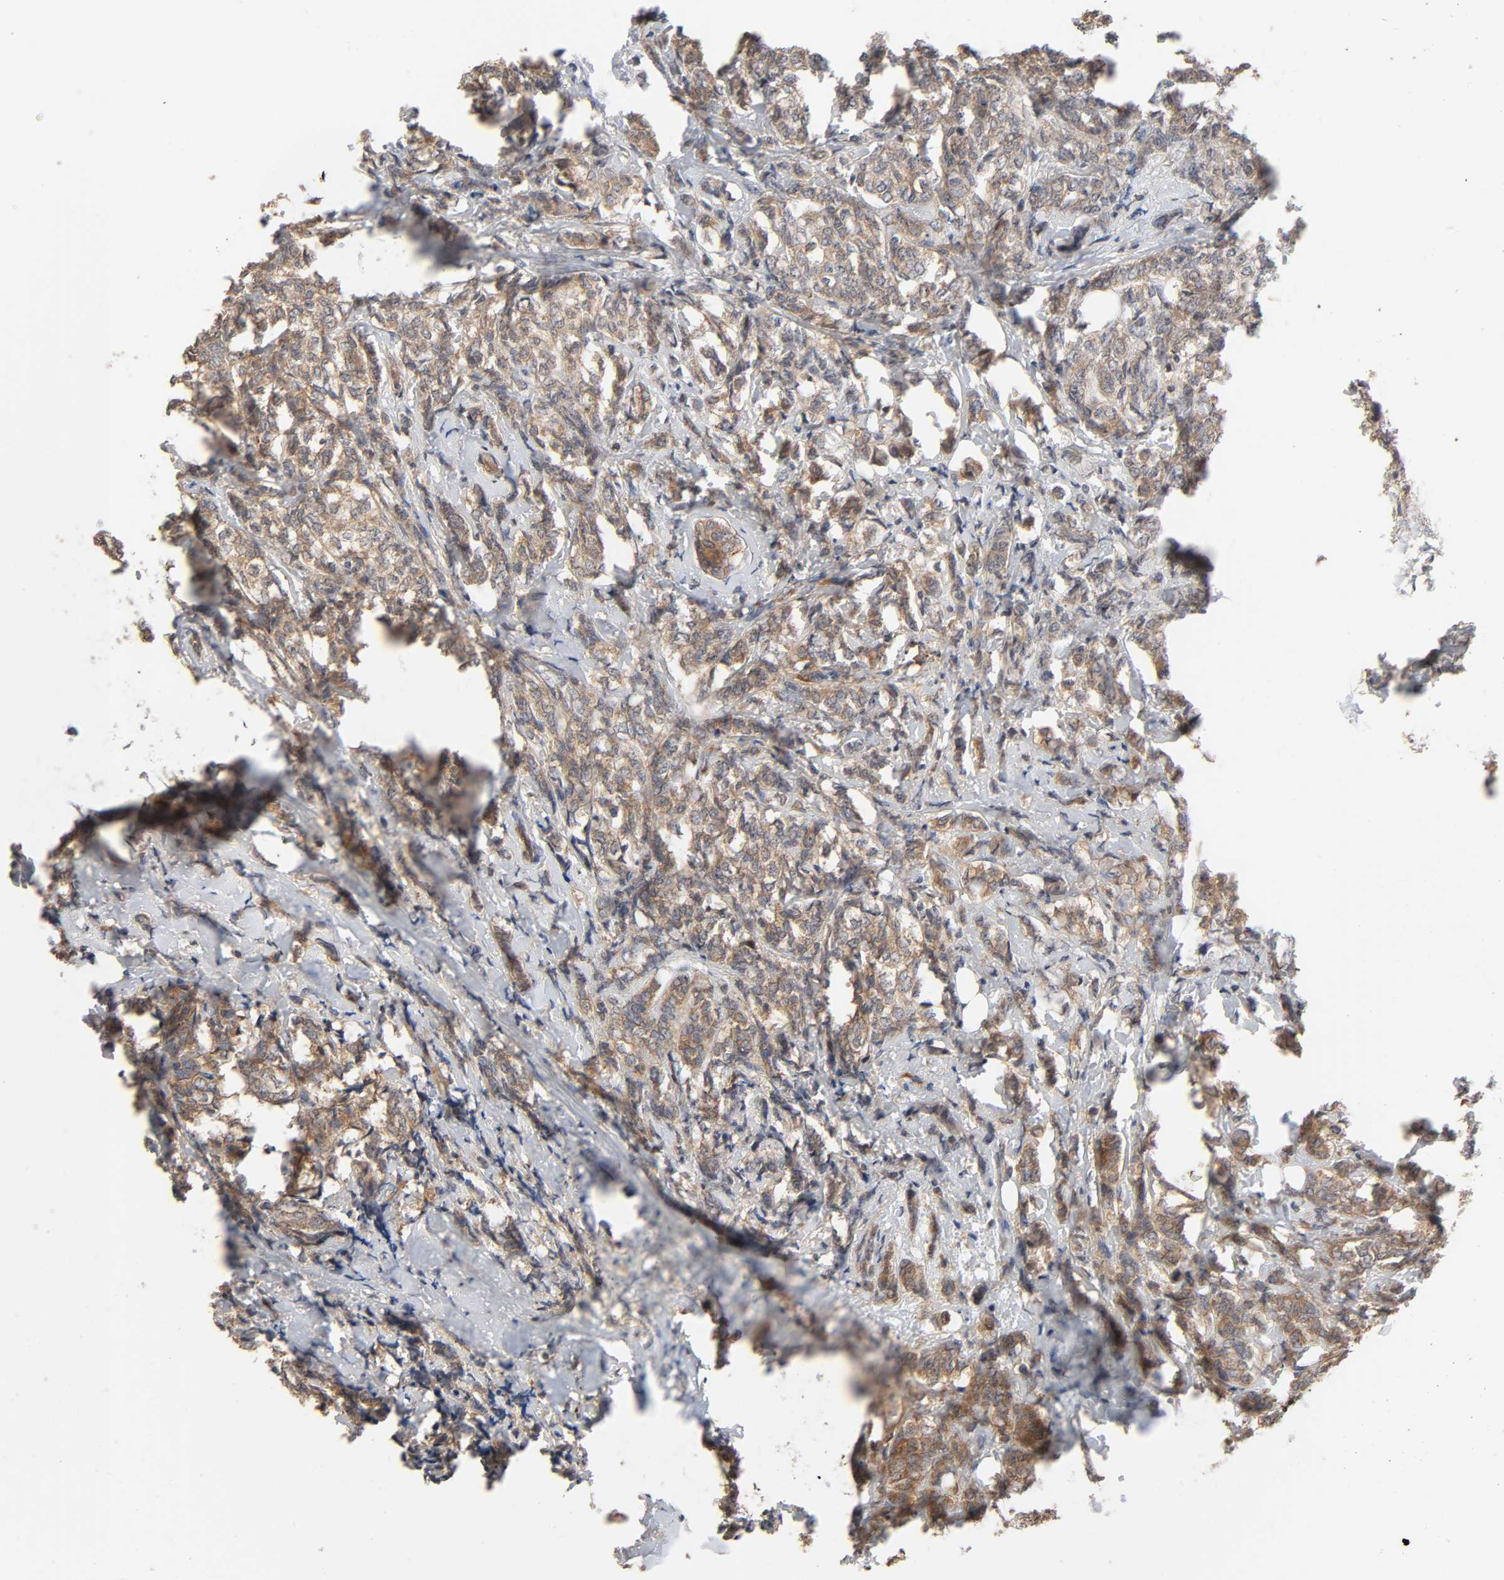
{"staining": {"intensity": "moderate", "quantity": ">75%", "location": "cytoplasmic/membranous"}, "tissue": "breast cancer", "cell_type": "Tumor cells", "image_type": "cancer", "snomed": [{"axis": "morphology", "description": "Lobular carcinoma"}, {"axis": "topography", "description": "Breast"}], "caption": "Tumor cells exhibit moderate cytoplasmic/membranous expression in approximately >75% of cells in breast lobular carcinoma.", "gene": "NEMF", "patient": {"sex": "female", "age": 60}}